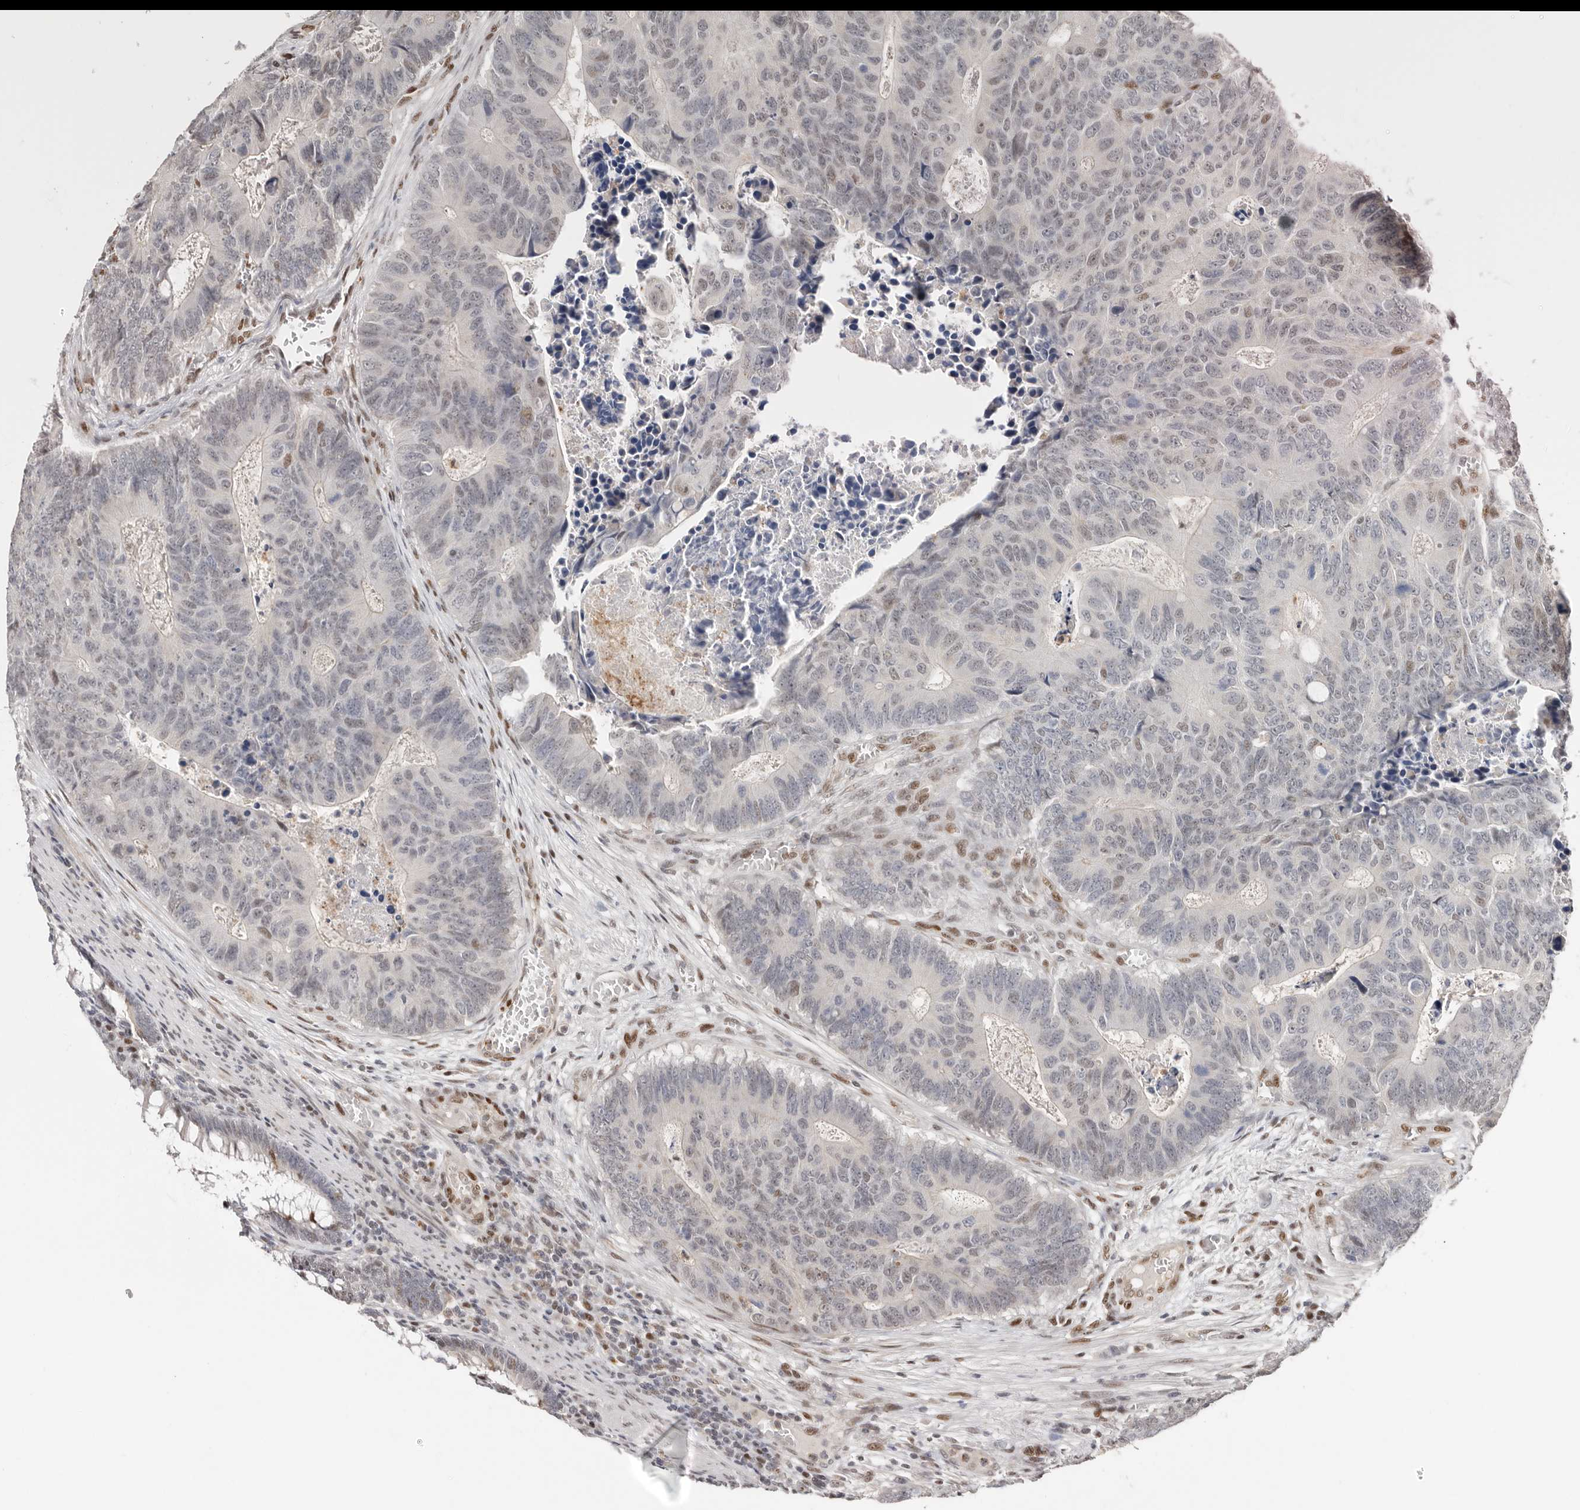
{"staining": {"intensity": "weak", "quantity": "<25%", "location": "nuclear"}, "tissue": "colorectal cancer", "cell_type": "Tumor cells", "image_type": "cancer", "snomed": [{"axis": "morphology", "description": "Adenocarcinoma, NOS"}, {"axis": "topography", "description": "Colon"}], "caption": "The image displays no significant staining in tumor cells of colorectal adenocarcinoma.", "gene": "SMAD7", "patient": {"sex": "male", "age": 87}}